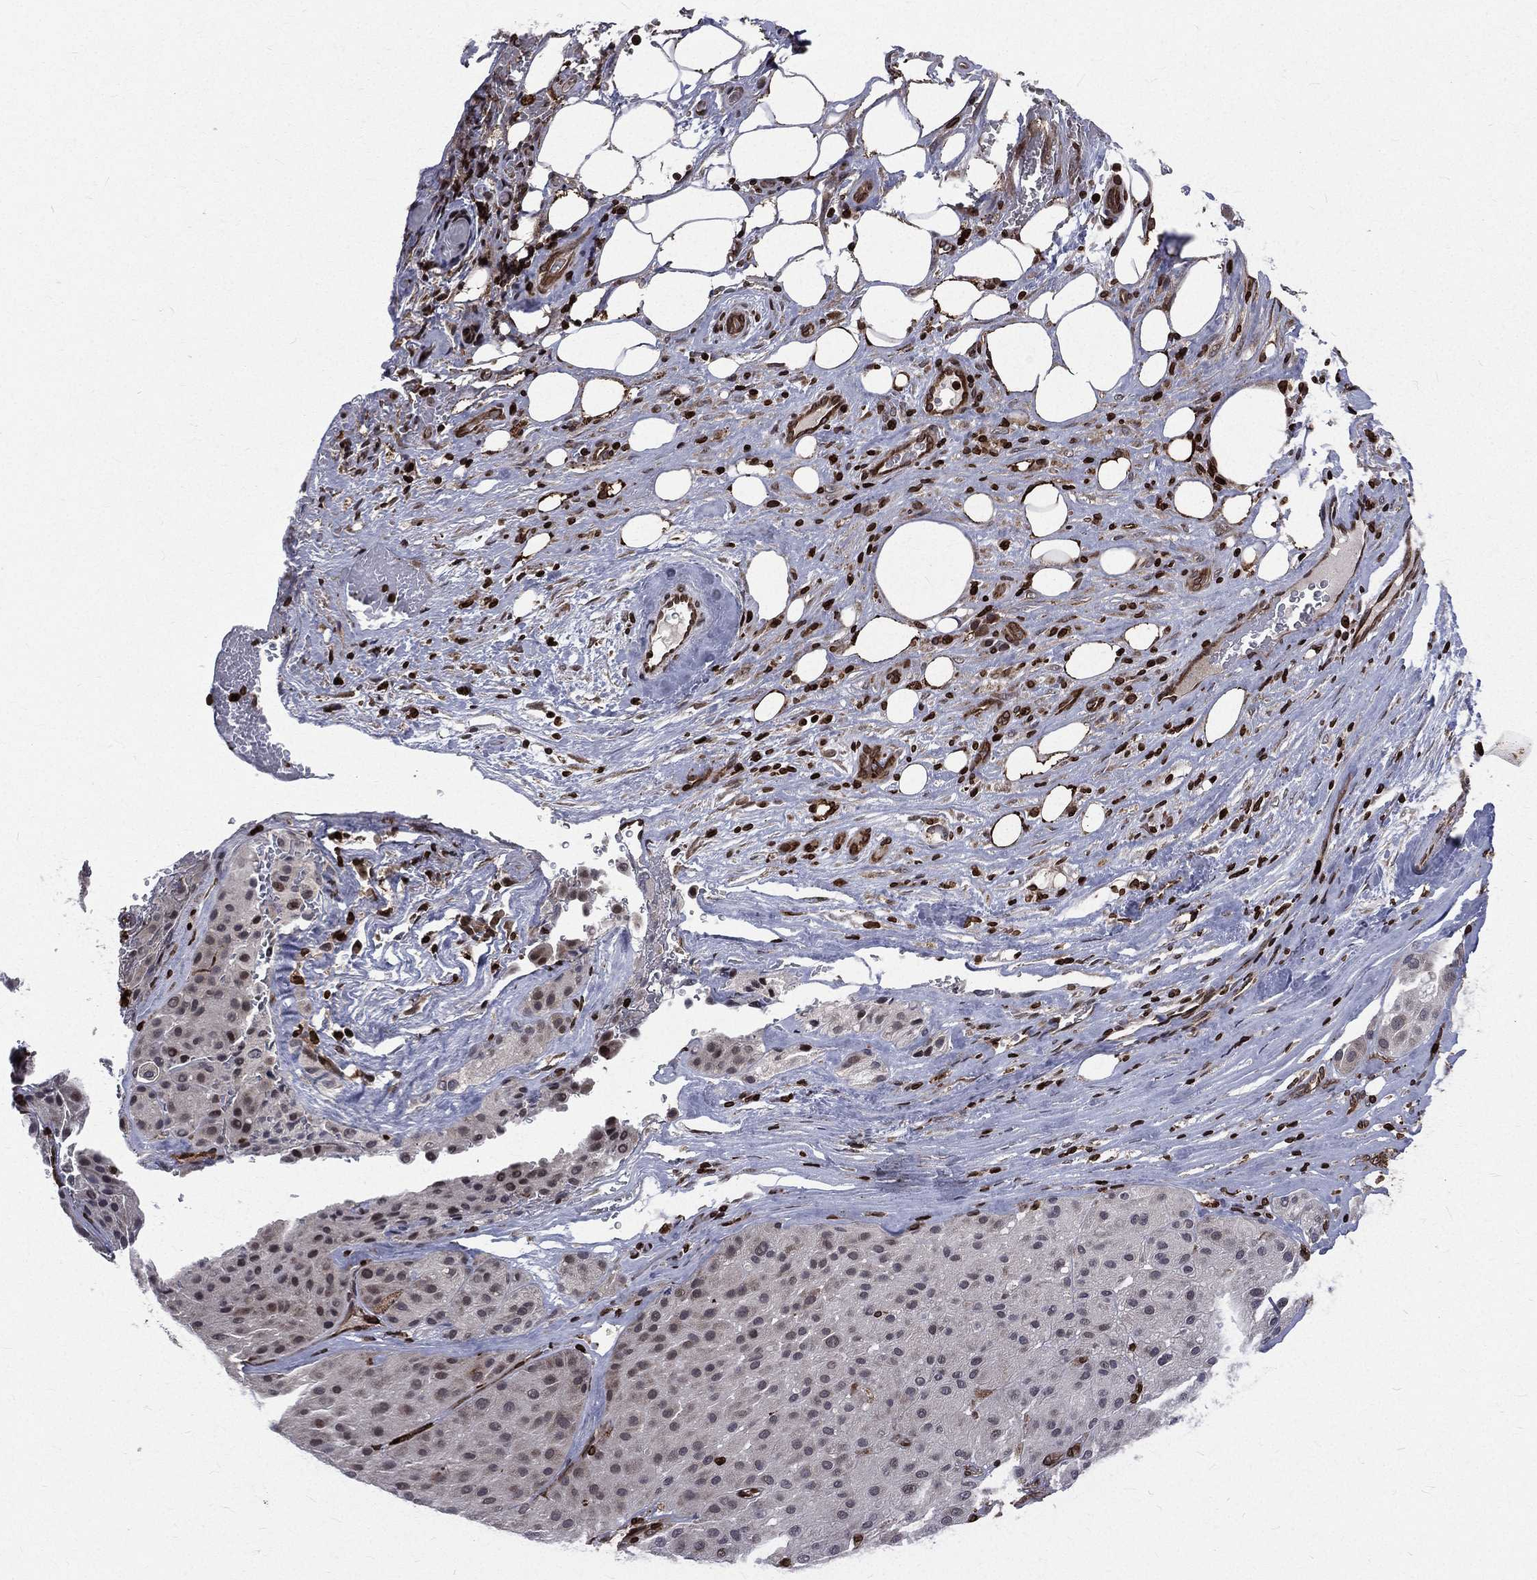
{"staining": {"intensity": "negative", "quantity": "none", "location": "none"}, "tissue": "melanoma", "cell_type": "Tumor cells", "image_type": "cancer", "snomed": [{"axis": "morphology", "description": "Malignant melanoma, Metastatic site"}, {"axis": "topography", "description": "Smooth muscle"}], "caption": "An image of melanoma stained for a protein shows no brown staining in tumor cells.", "gene": "LBR", "patient": {"sex": "male", "age": 41}}